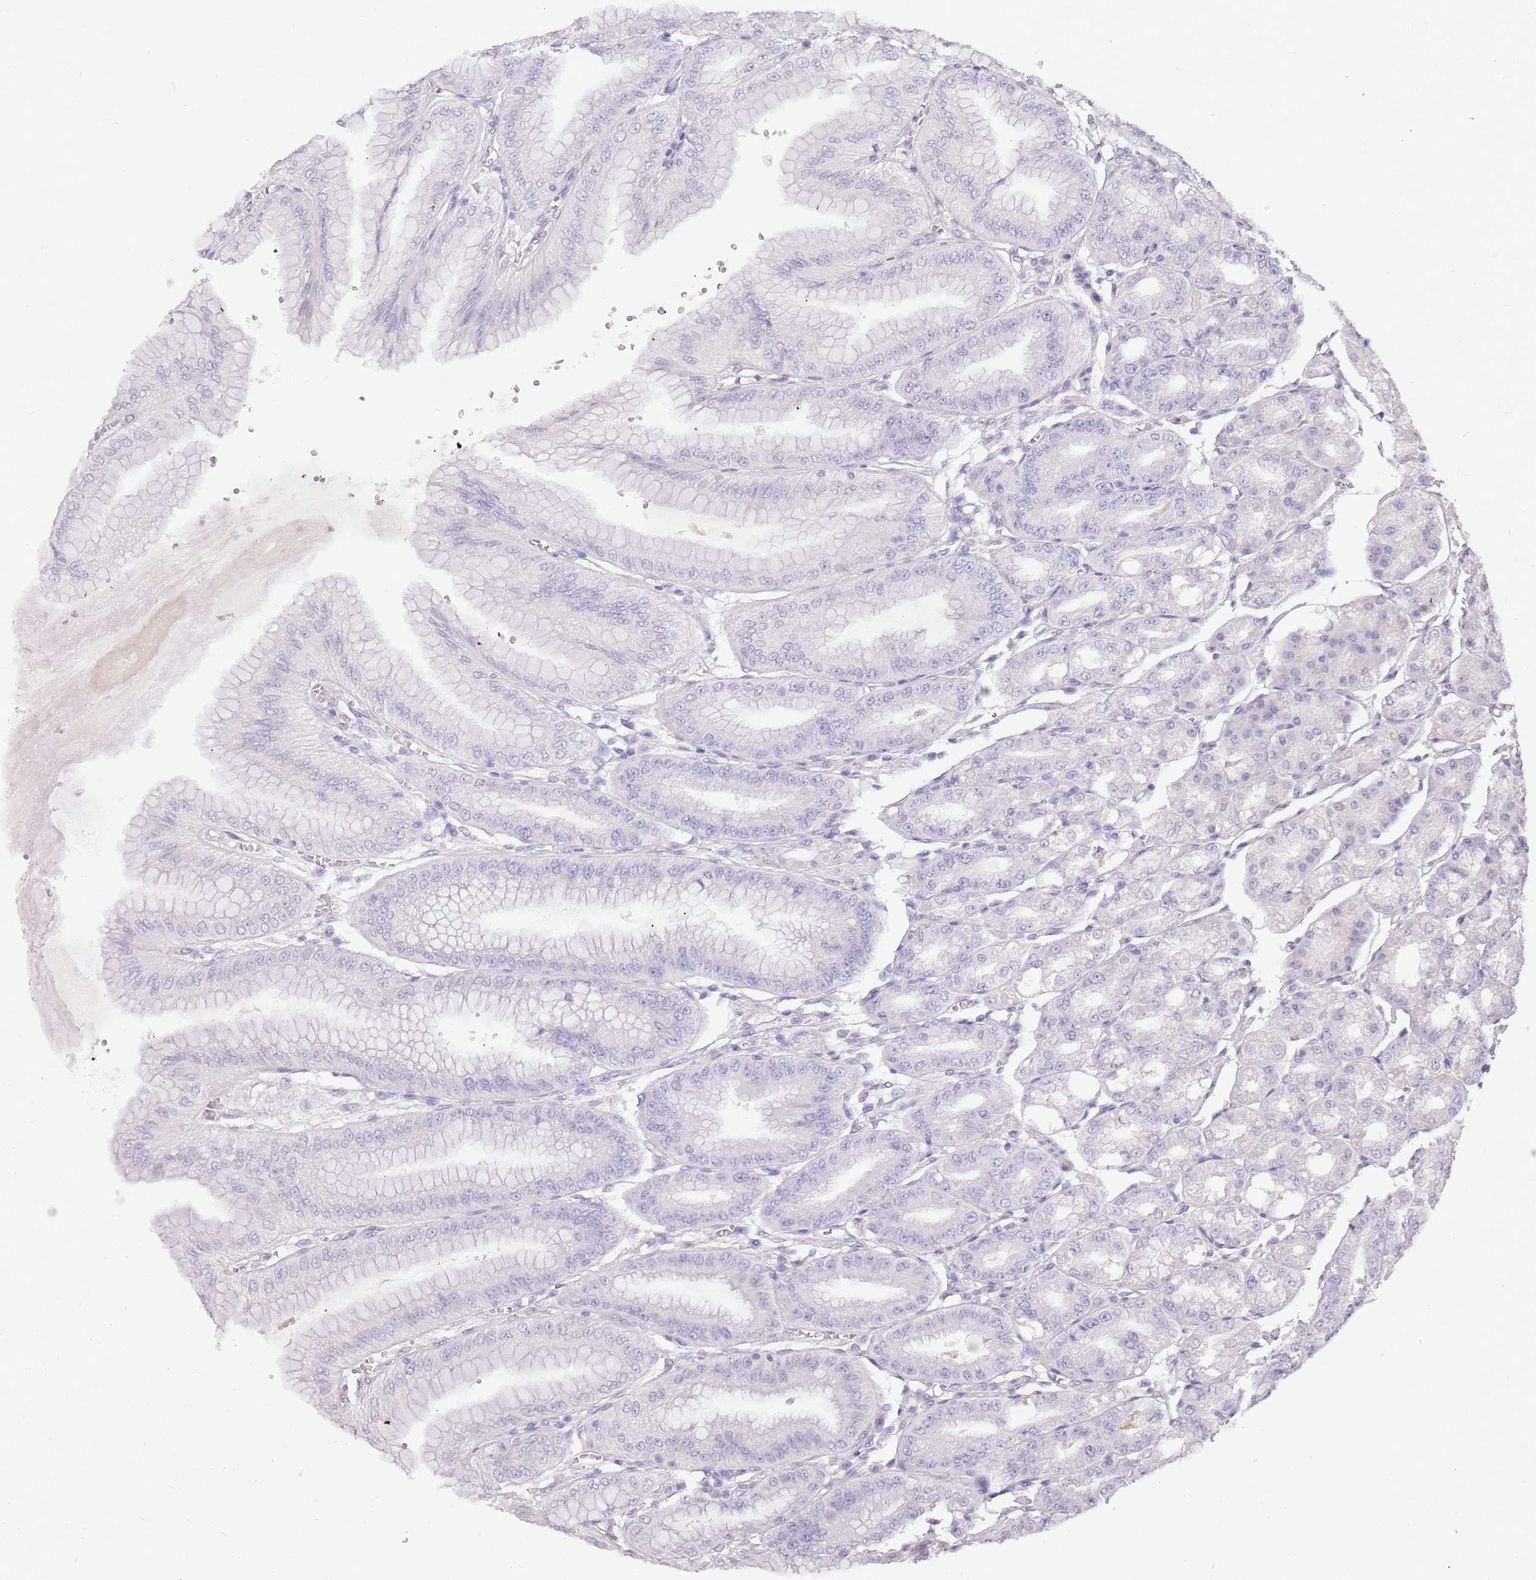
{"staining": {"intensity": "negative", "quantity": "none", "location": "none"}, "tissue": "stomach", "cell_type": "Glandular cells", "image_type": "normal", "snomed": [{"axis": "morphology", "description": "Normal tissue, NOS"}, {"axis": "topography", "description": "Stomach, lower"}], "caption": "Immunohistochemical staining of normal stomach shows no significant expression in glandular cells.", "gene": "DDX4", "patient": {"sex": "male", "age": 71}}